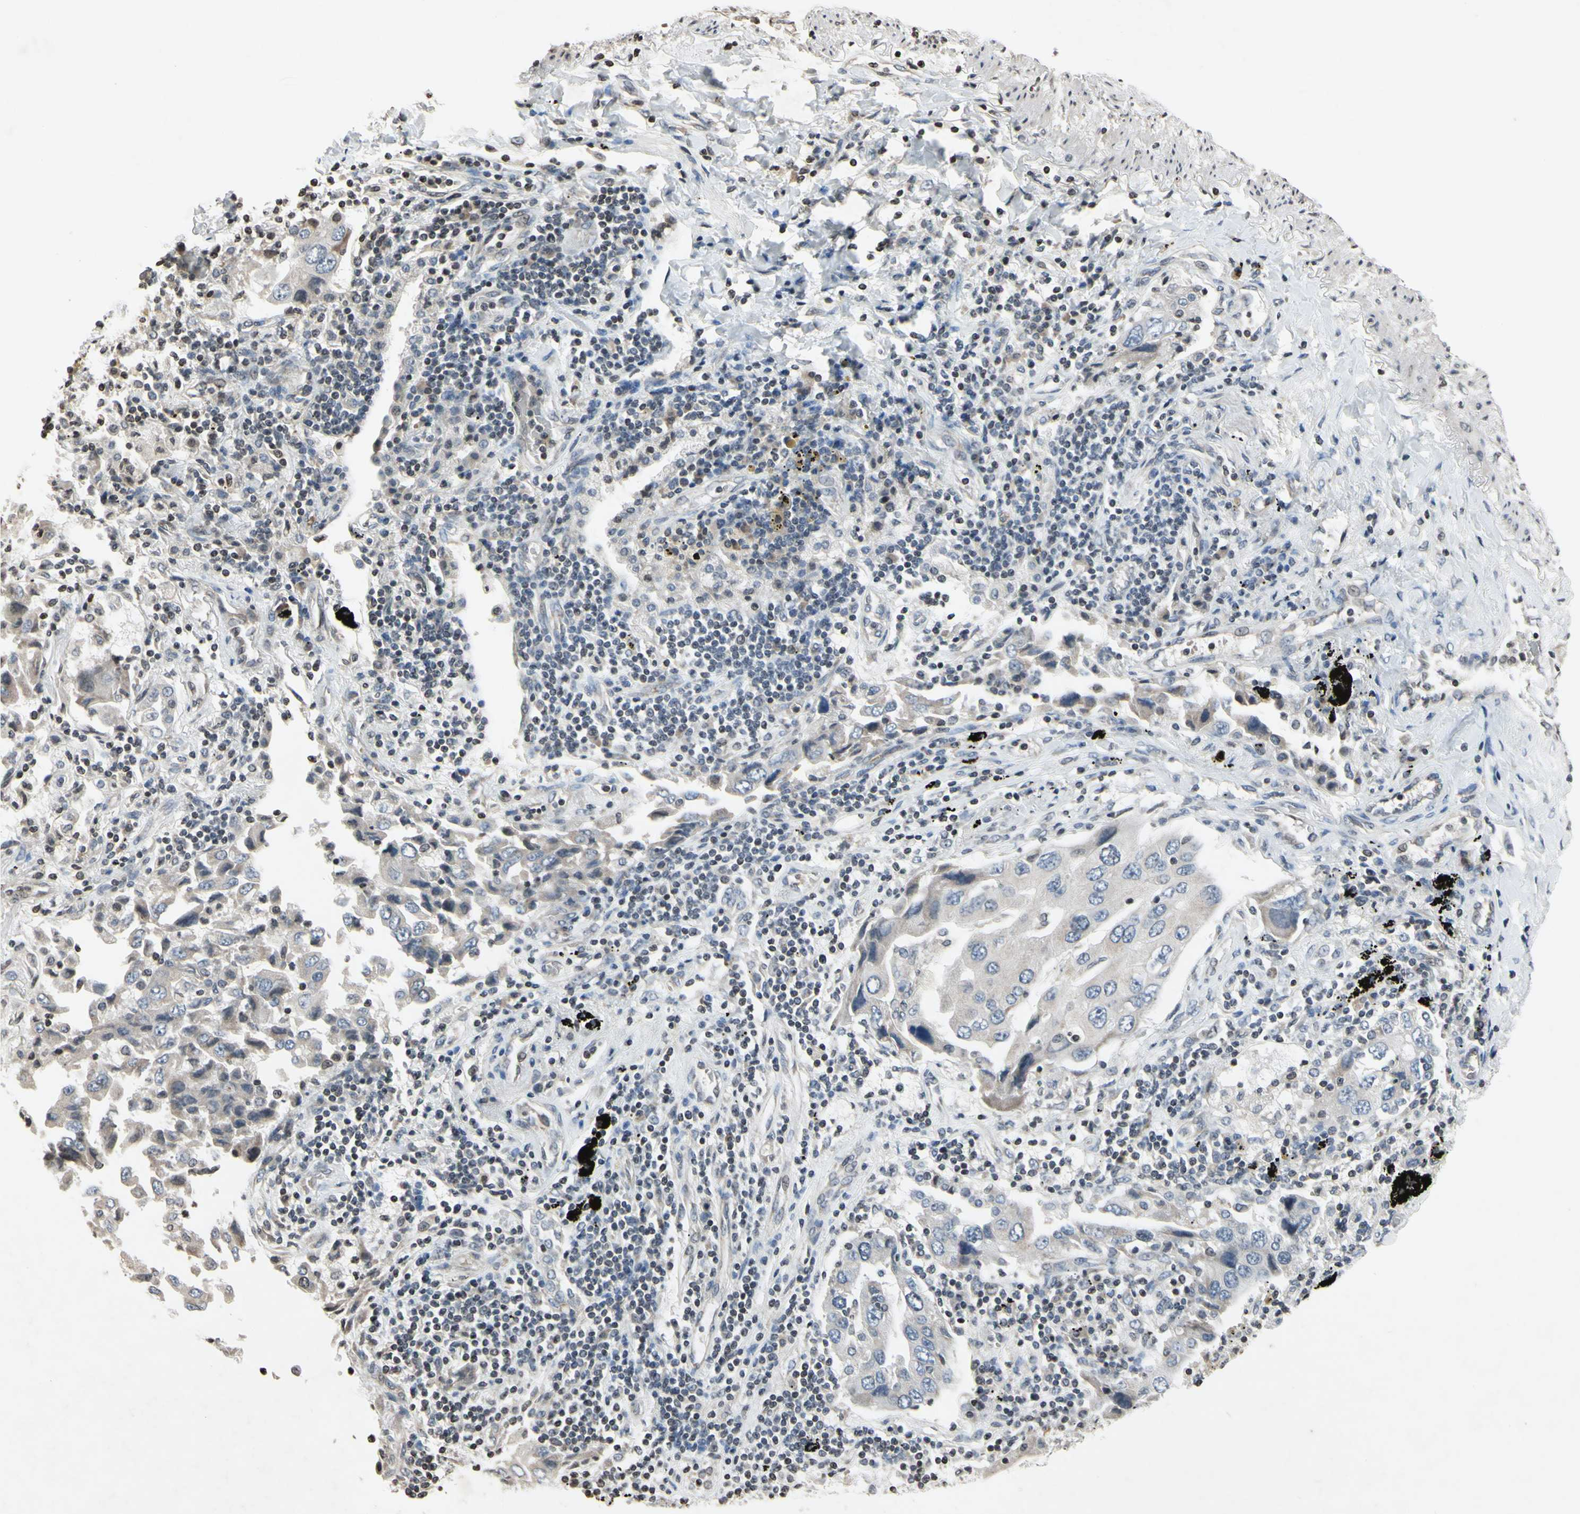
{"staining": {"intensity": "negative", "quantity": "none", "location": "none"}, "tissue": "lung cancer", "cell_type": "Tumor cells", "image_type": "cancer", "snomed": [{"axis": "morphology", "description": "Adenocarcinoma, NOS"}, {"axis": "topography", "description": "Lung"}], "caption": "Photomicrograph shows no protein staining in tumor cells of lung cancer (adenocarcinoma) tissue. The staining was performed using DAB (3,3'-diaminobenzidine) to visualize the protein expression in brown, while the nuclei were stained in blue with hematoxylin (Magnification: 20x).", "gene": "ARG1", "patient": {"sex": "female", "age": 65}}